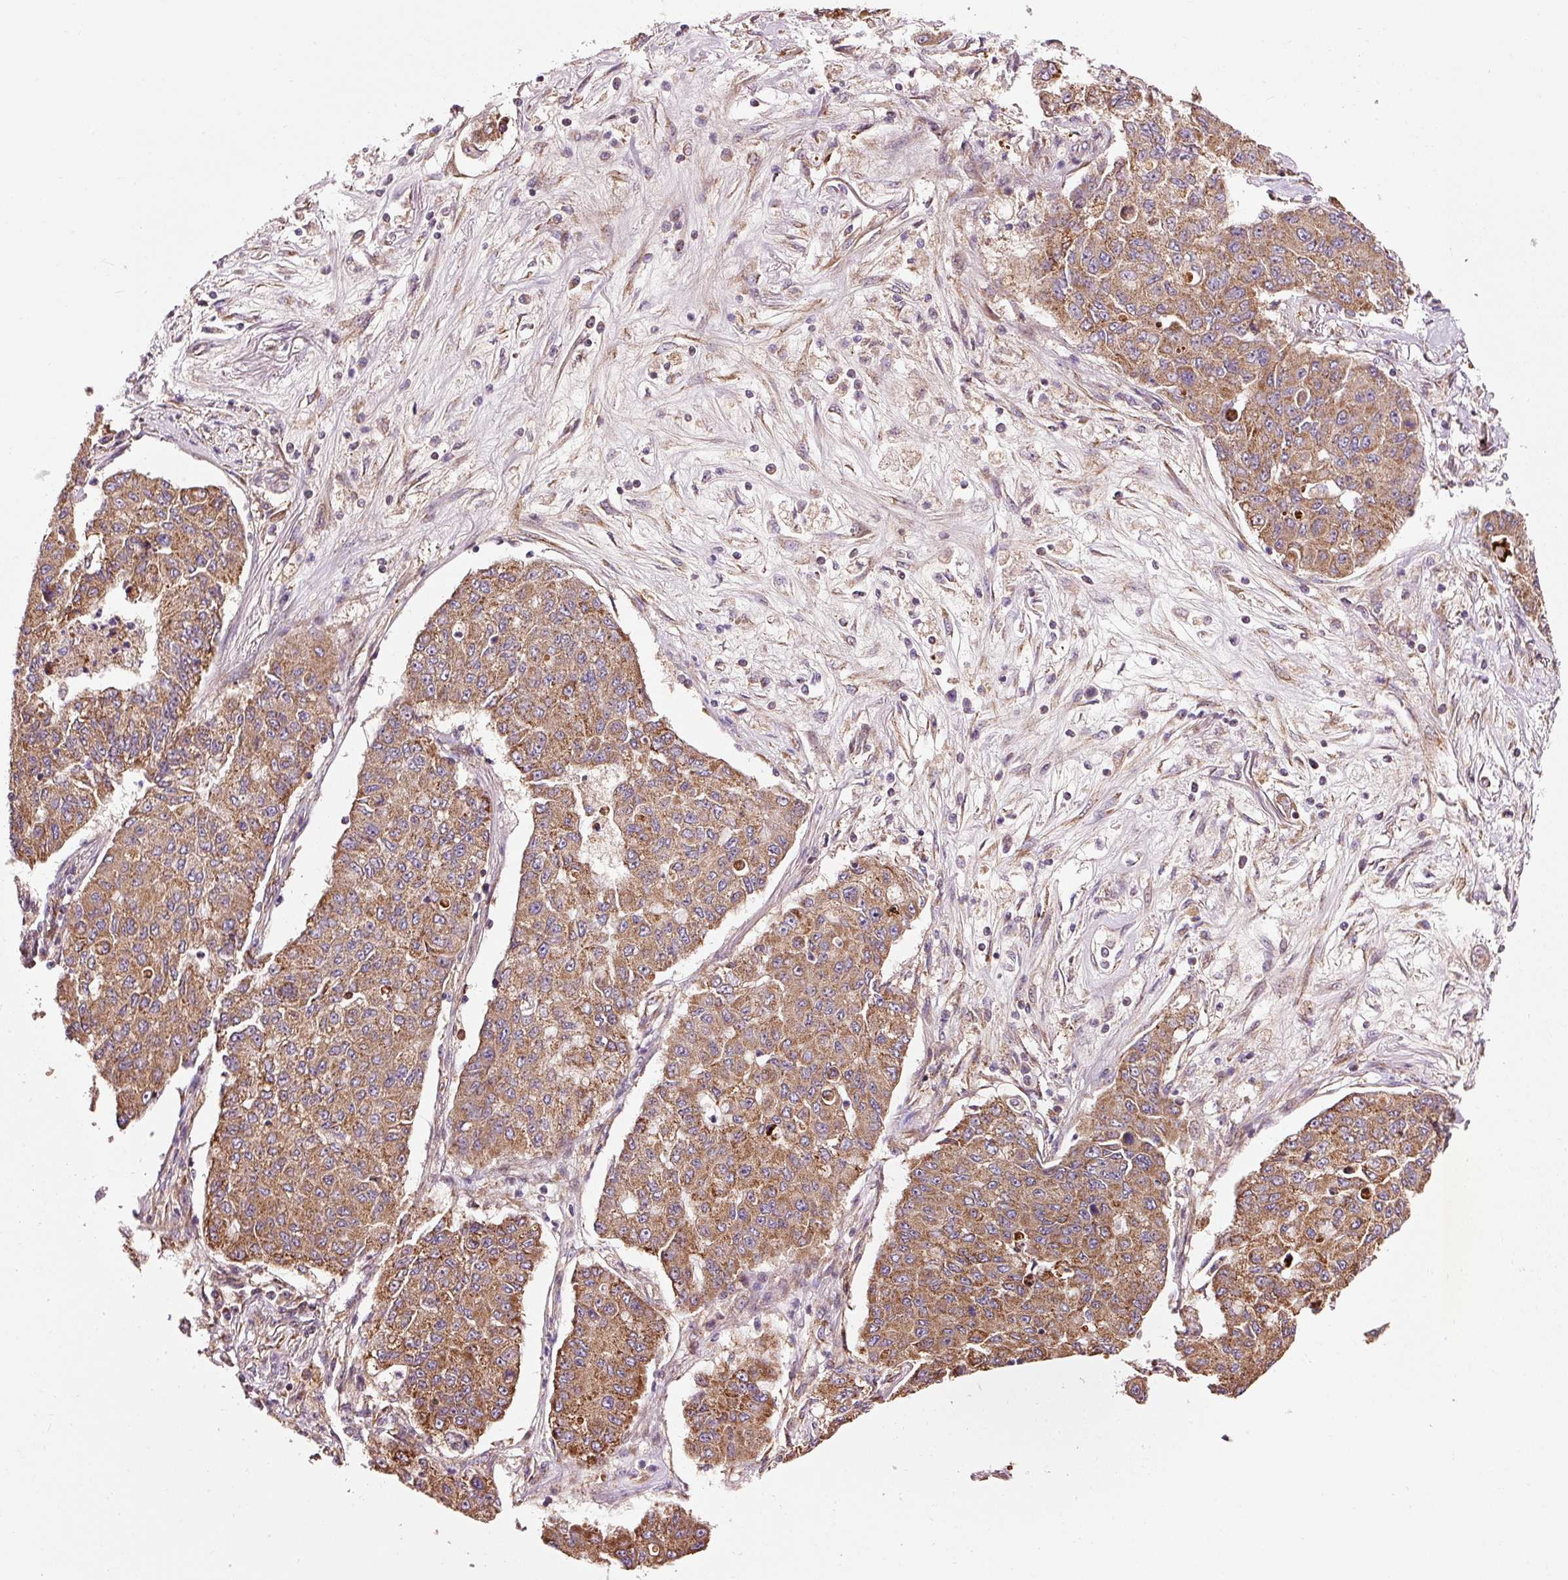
{"staining": {"intensity": "moderate", "quantity": ">75%", "location": "cytoplasmic/membranous"}, "tissue": "lung cancer", "cell_type": "Tumor cells", "image_type": "cancer", "snomed": [{"axis": "morphology", "description": "Squamous cell carcinoma, NOS"}, {"axis": "topography", "description": "Lung"}], "caption": "Tumor cells display medium levels of moderate cytoplasmic/membranous positivity in approximately >75% of cells in human lung cancer.", "gene": "ISCU", "patient": {"sex": "male", "age": 74}}